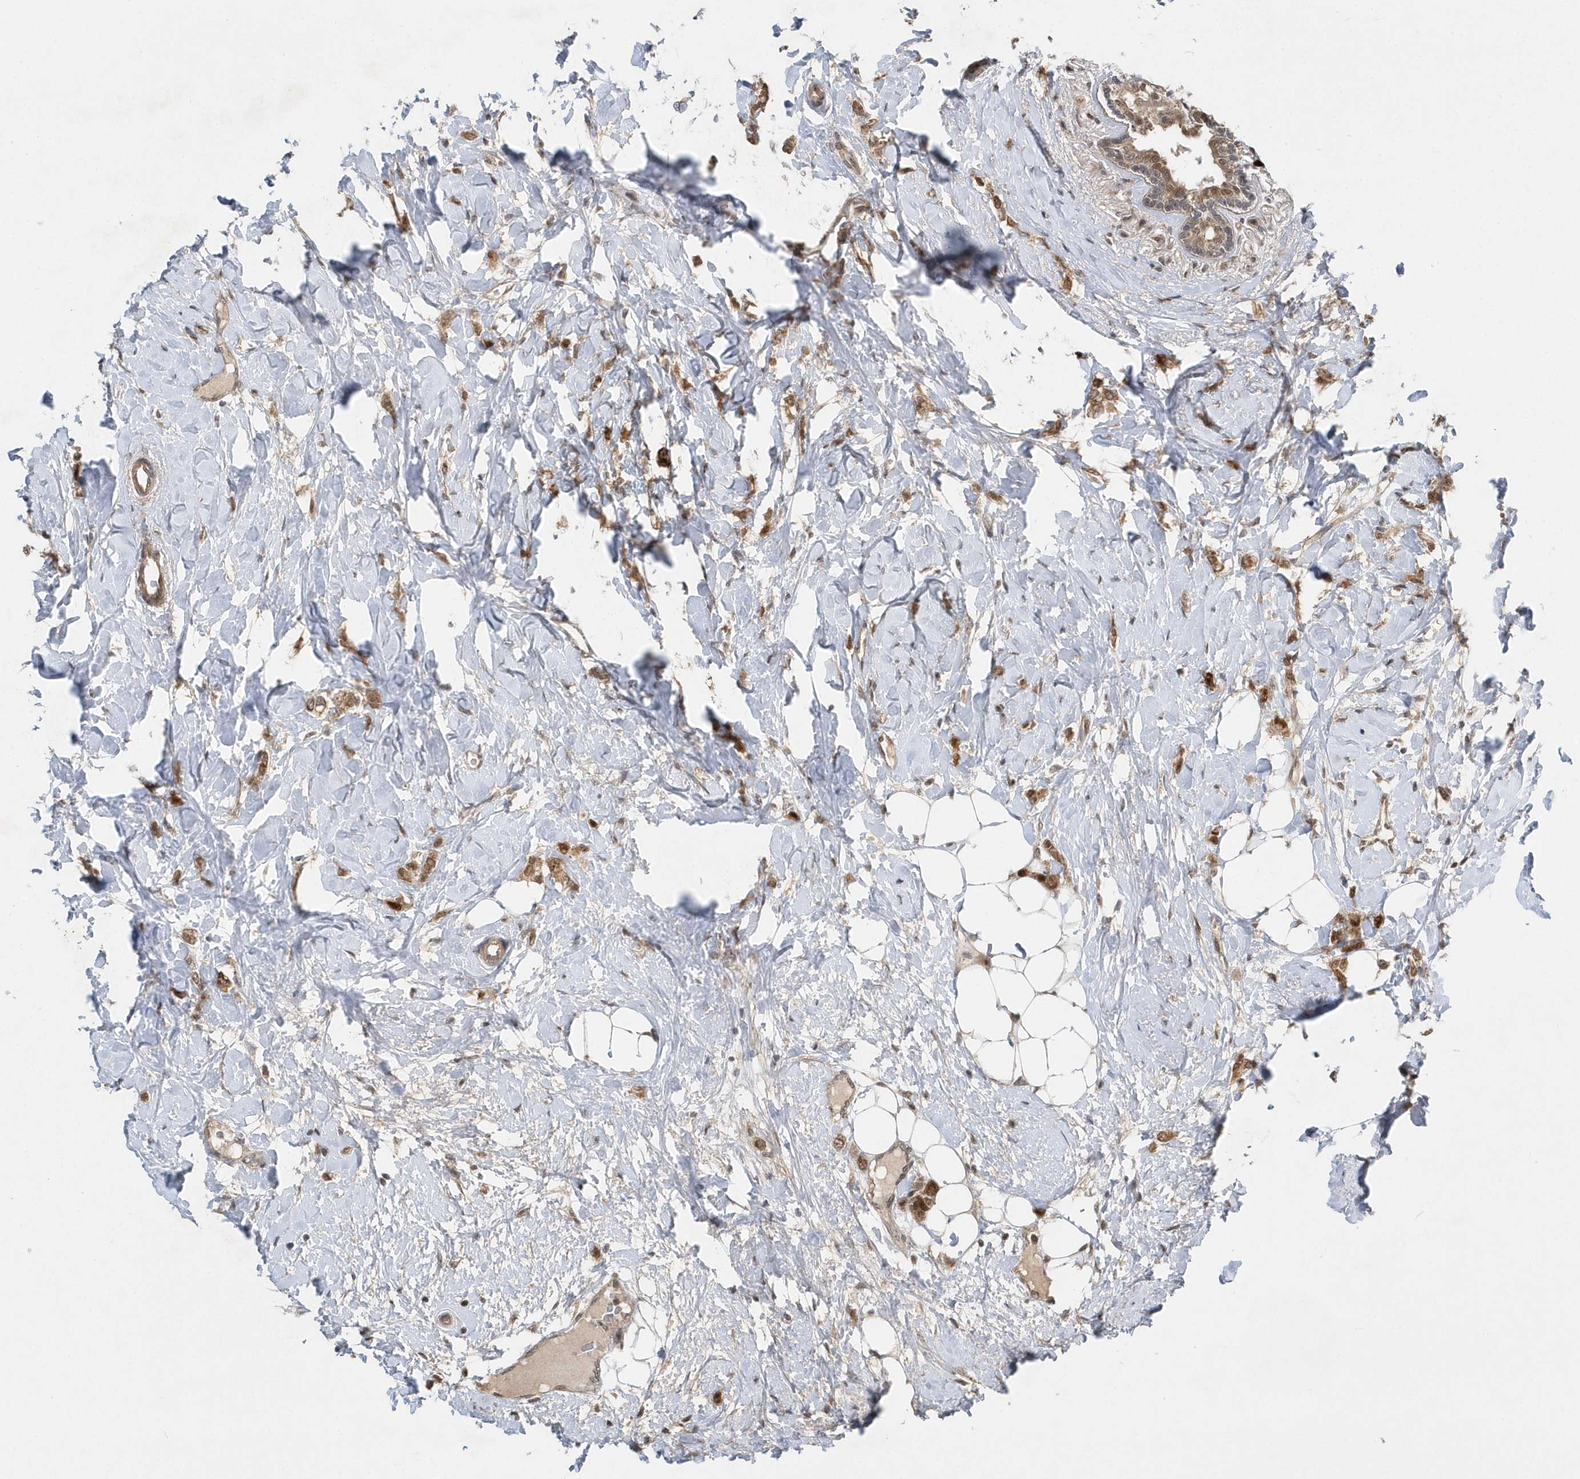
{"staining": {"intensity": "moderate", "quantity": ">75%", "location": "cytoplasmic/membranous"}, "tissue": "breast cancer", "cell_type": "Tumor cells", "image_type": "cancer", "snomed": [{"axis": "morphology", "description": "Normal tissue, NOS"}, {"axis": "morphology", "description": "Lobular carcinoma"}, {"axis": "topography", "description": "Breast"}], "caption": "Immunohistochemical staining of lobular carcinoma (breast) reveals moderate cytoplasmic/membranous protein positivity in about >75% of tumor cells. Using DAB (brown) and hematoxylin (blue) stains, captured at high magnification using brightfield microscopy.", "gene": "MXI1", "patient": {"sex": "female", "age": 47}}